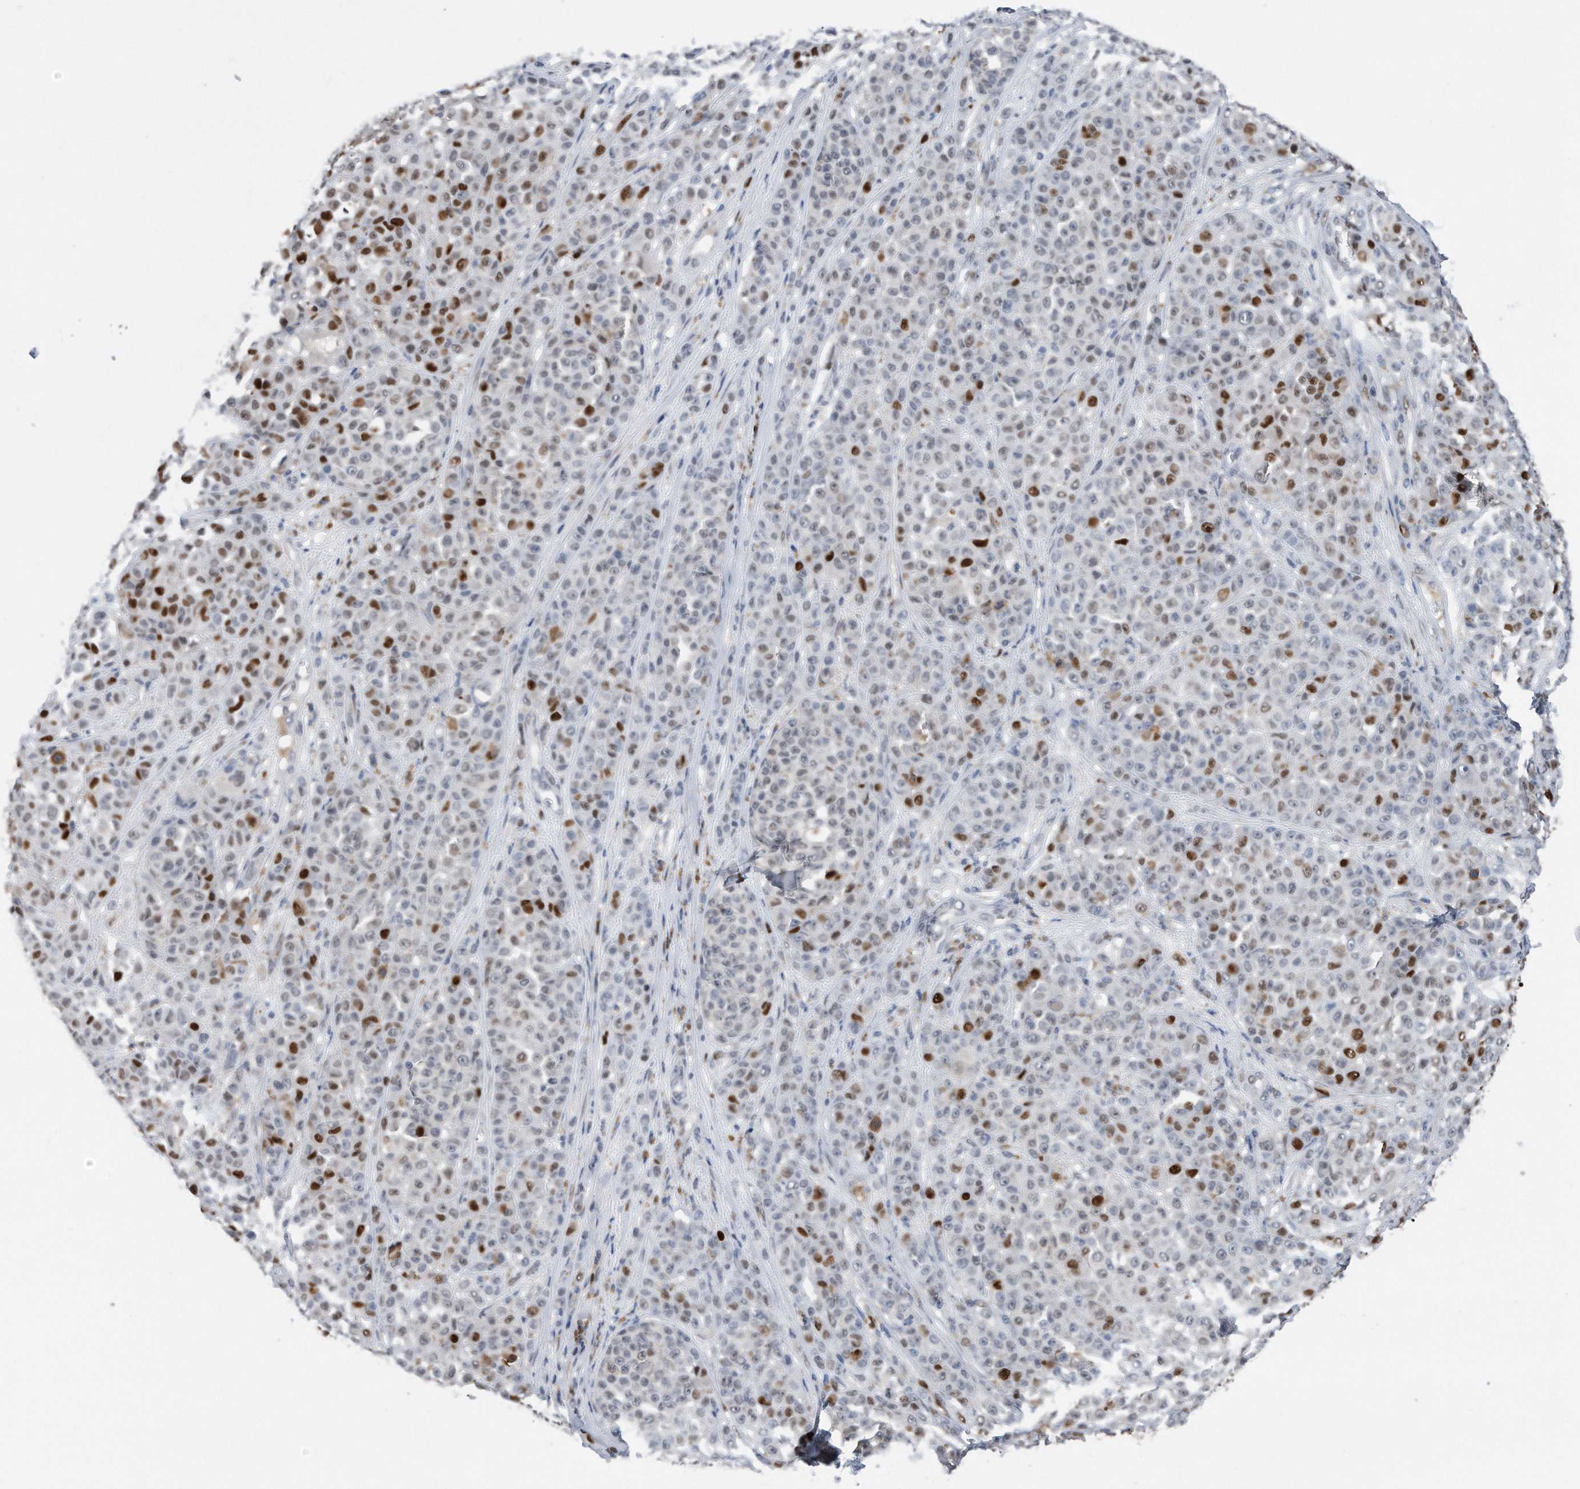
{"staining": {"intensity": "strong", "quantity": "<25%", "location": "nuclear"}, "tissue": "melanoma", "cell_type": "Tumor cells", "image_type": "cancer", "snomed": [{"axis": "morphology", "description": "Malignant melanoma, NOS"}, {"axis": "topography", "description": "Skin"}], "caption": "Melanoma was stained to show a protein in brown. There is medium levels of strong nuclear staining in approximately <25% of tumor cells.", "gene": "PCNA", "patient": {"sex": "female", "age": 94}}